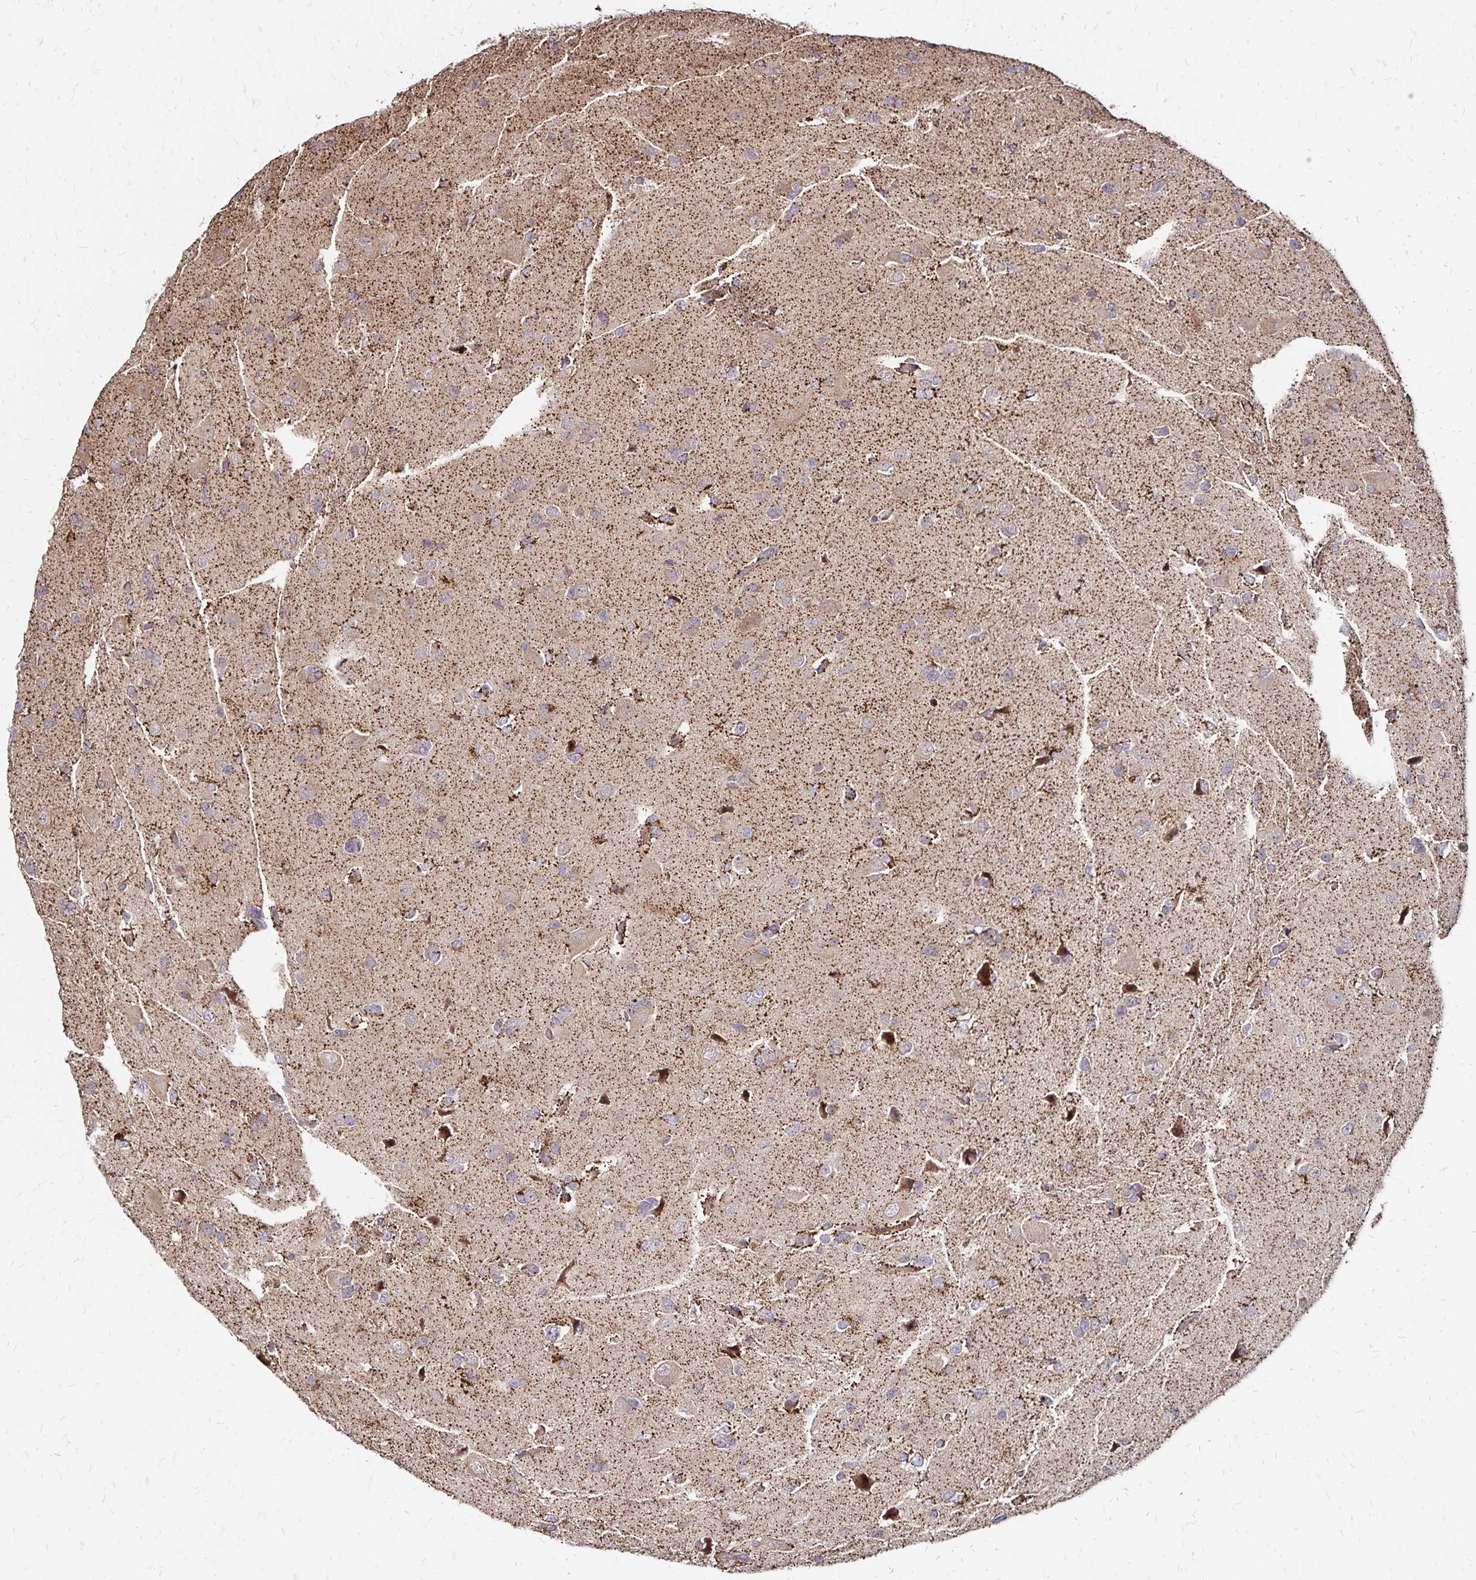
{"staining": {"intensity": "strong", "quantity": "25%-75%", "location": "cytoplasmic/membranous"}, "tissue": "glioma", "cell_type": "Tumor cells", "image_type": "cancer", "snomed": [{"axis": "morphology", "description": "Glioma, malignant, Low grade"}, {"axis": "topography", "description": "Brain"}], "caption": "About 25%-75% of tumor cells in glioma display strong cytoplasmic/membranous protein staining as visualized by brown immunohistochemical staining.", "gene": "ZW10", "patient": {"sex": "female", "age": 55}}